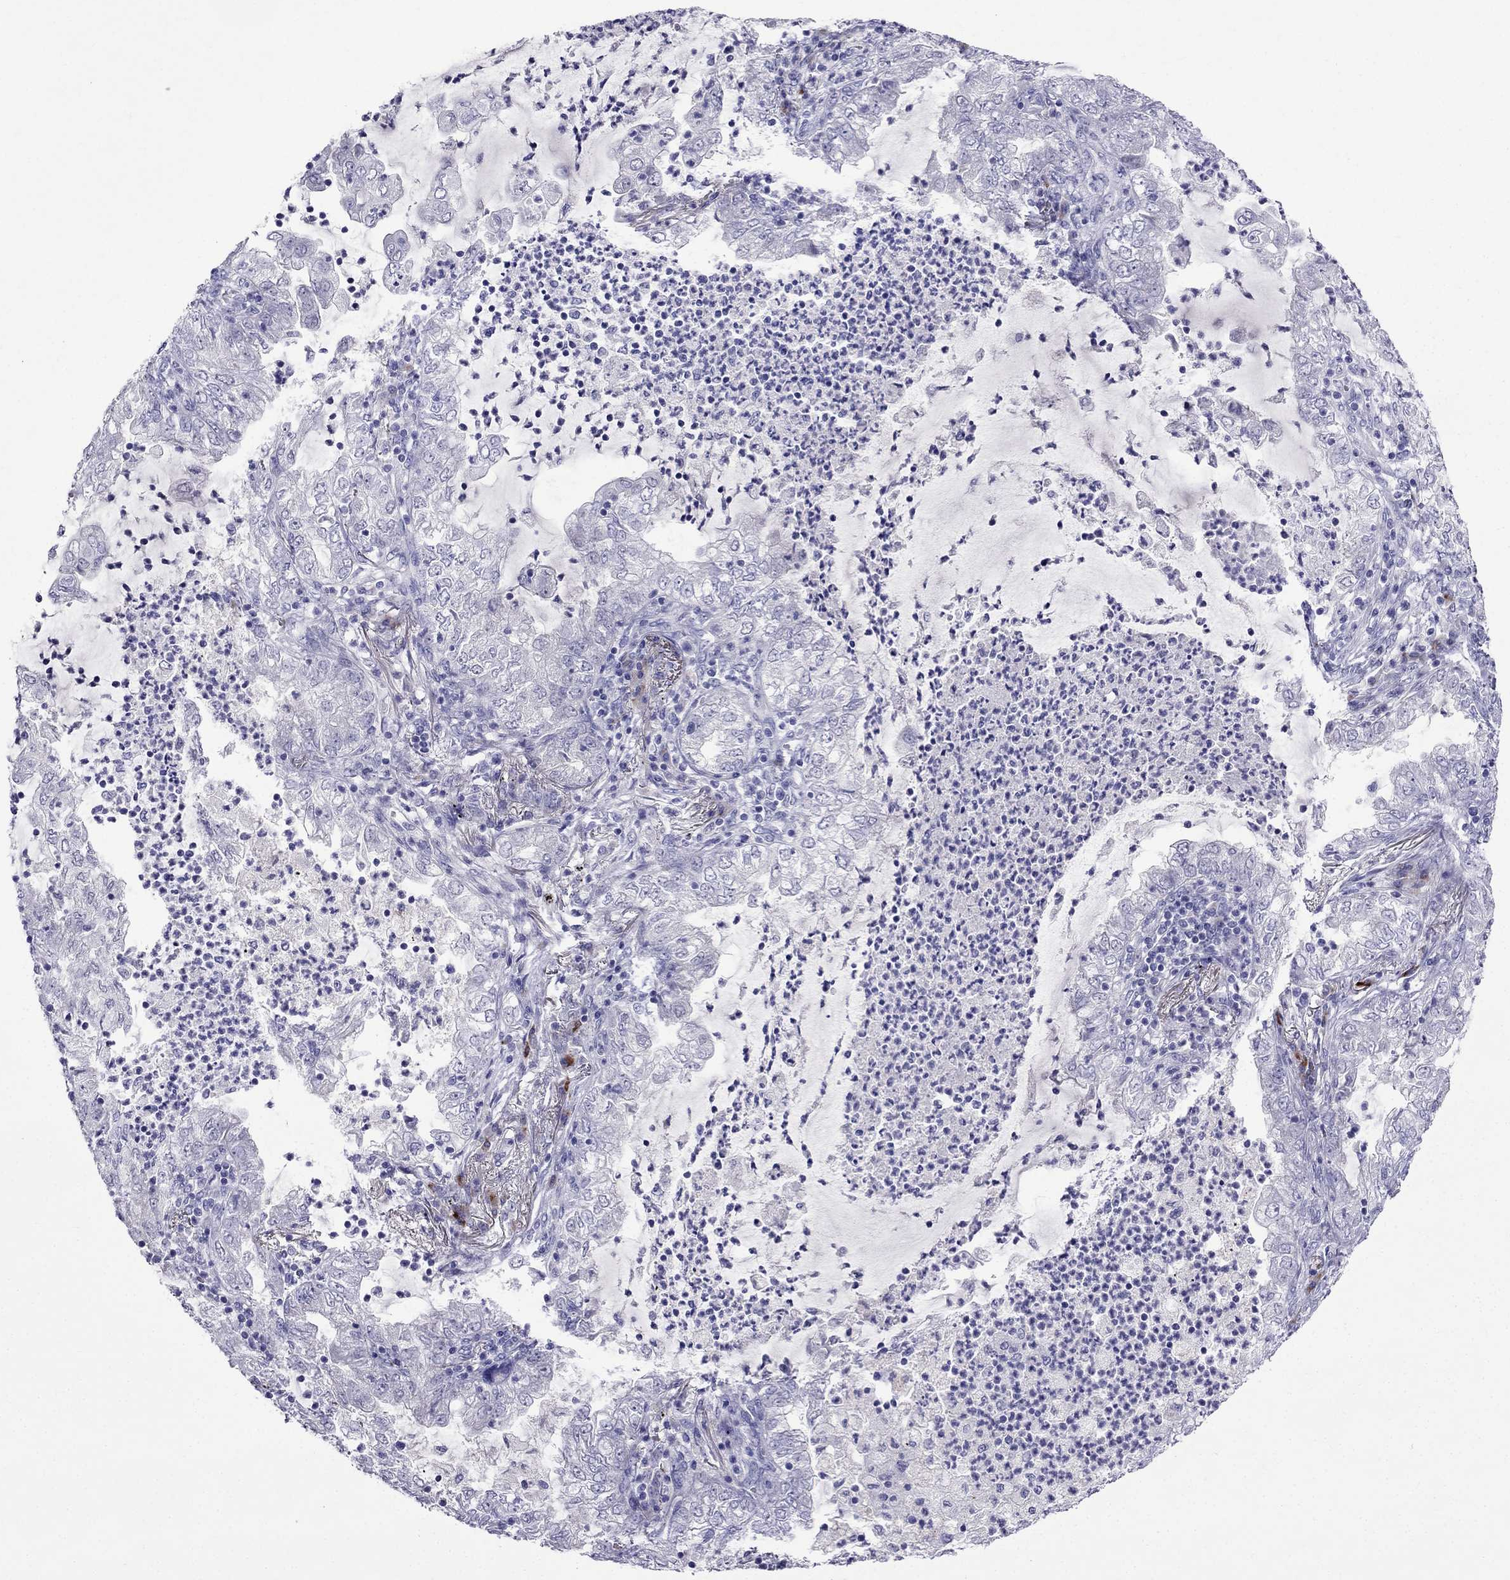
{"staining": {"intensity": "negative", "quantity": "none", "location": "none"}, "tissue": "lung cancer", "cell_type": "Tumor cells", "image_type": "cancer", "snomed": [{"axis": "morphology", "description": "Adenocarcinoma, NOS"}, {"axis": "topography", "description": "Lung"}], "caption": "Immunohistochemical staining of adenocarcinoma (lung) demonstrates no significant staining in tumor cells.", "gene": "PATE1", "patient": {"sex": "female", "age": 73}}